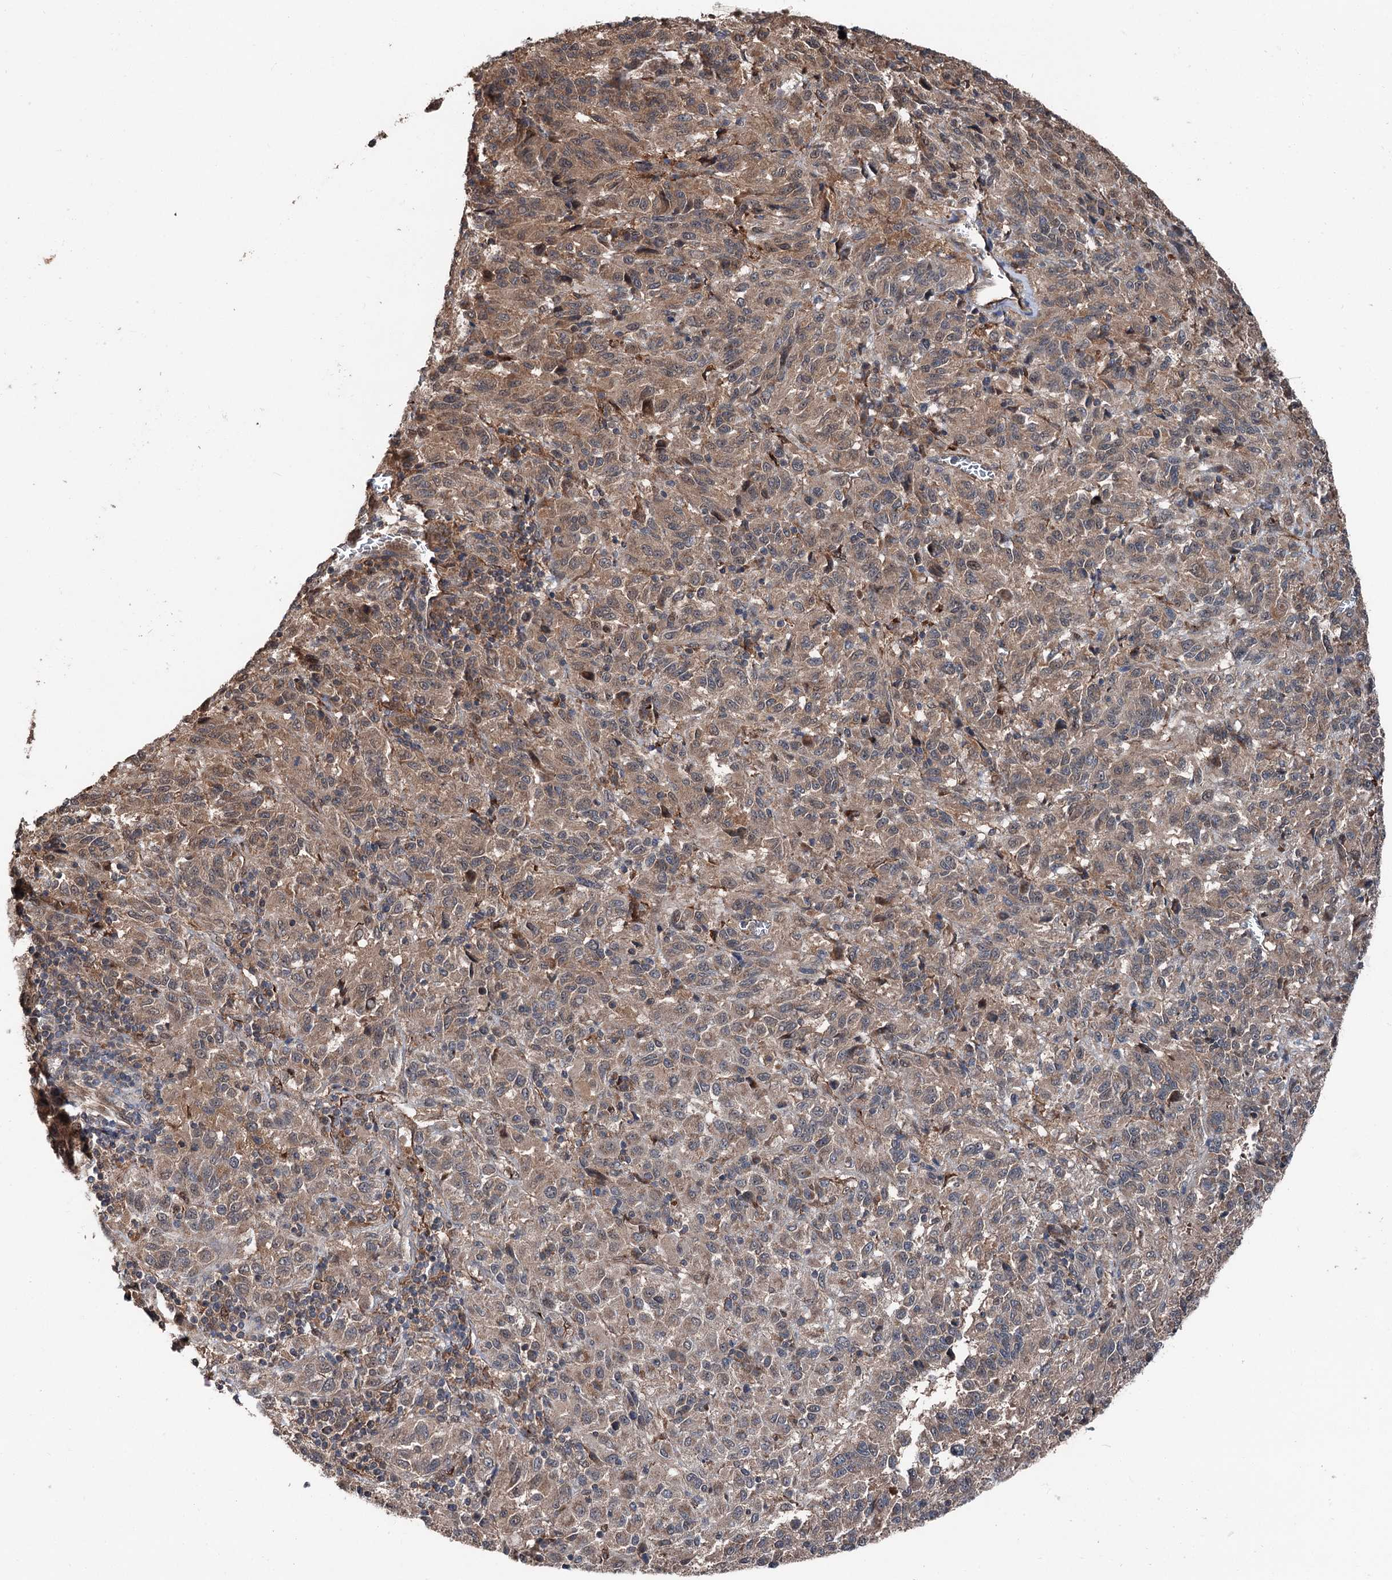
{"staining": {"intensity": "moderate", "quantity": ">75%", "location": "cytoplasmic/membranous"}, "tissue": "melanoma", "cell_type": "Tumor cells", "image_type": "cancer", "snomed": [{"axis": "morphology", "description": "Malignant melanoma, Metastatic site"}, {"axis": "topography", "description": "Lung"}], "caption": "A brown stain shows moderate cytoplasmic/membranous staining of a protein in malignant melanoma (metastatic site) tumor cells.", "gene": "PSMD13", "patient": {"sex": "male", "age": 64}}